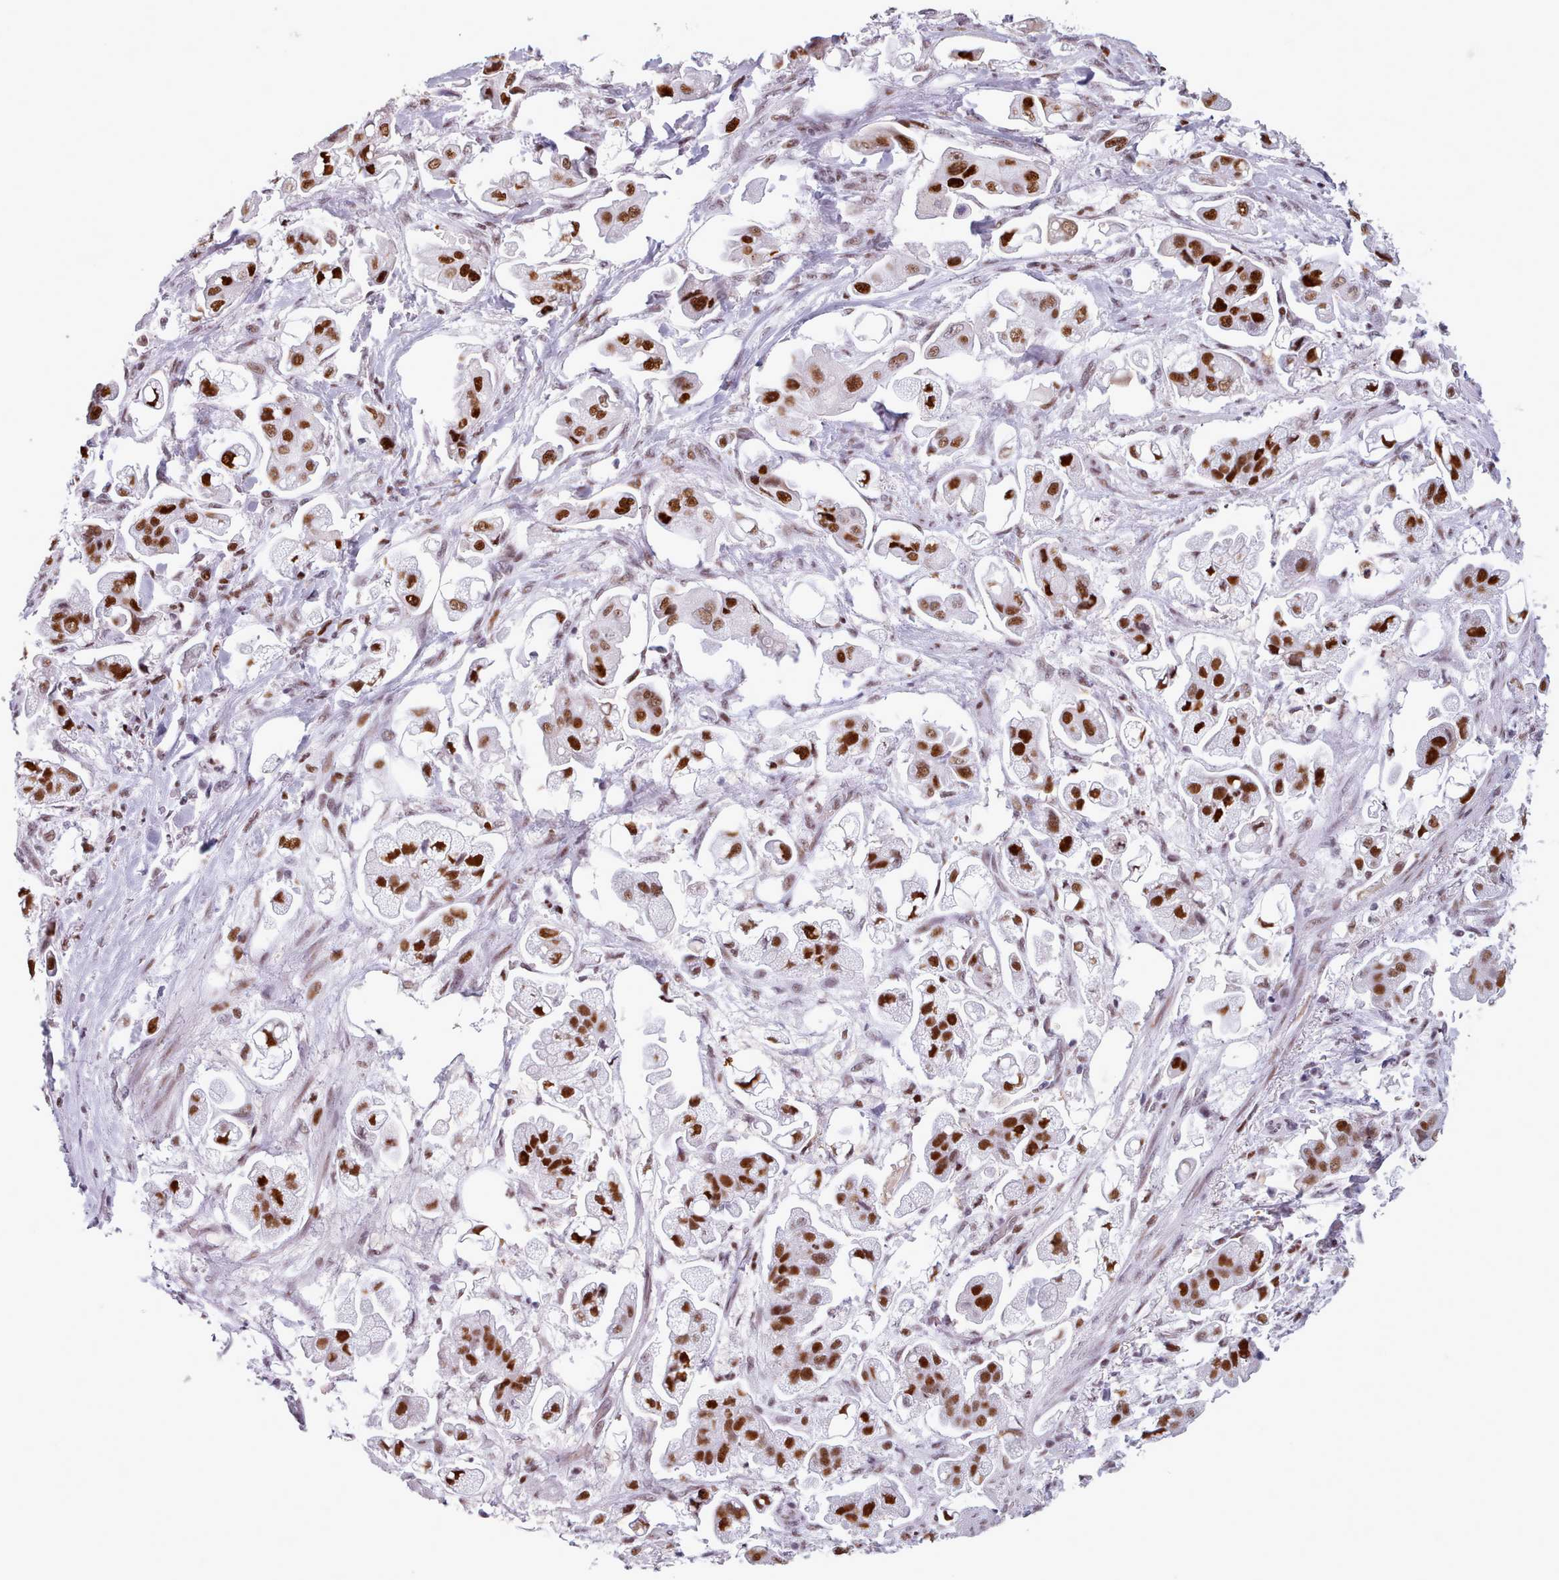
{"staining": {"intensity": "strong", "quantity": ">75%", "location": "nuclear"}, "tissue": "stomach cancer", "cell_type": "Tumor cells", "image_type": "cancer", "snomed": [{"axis": "morphology", "description": "Adenocarcinoma, NOS"}, {"axis": "topography", "description": "Stomach"}], "caption": "Stomach cancer (adenocarcinoma) stained with IHC shows strong nuclear positivity in about >75% of tumor cells.", "gene": "SRSF4", "patient": {"sex": "male", "age": 62}}